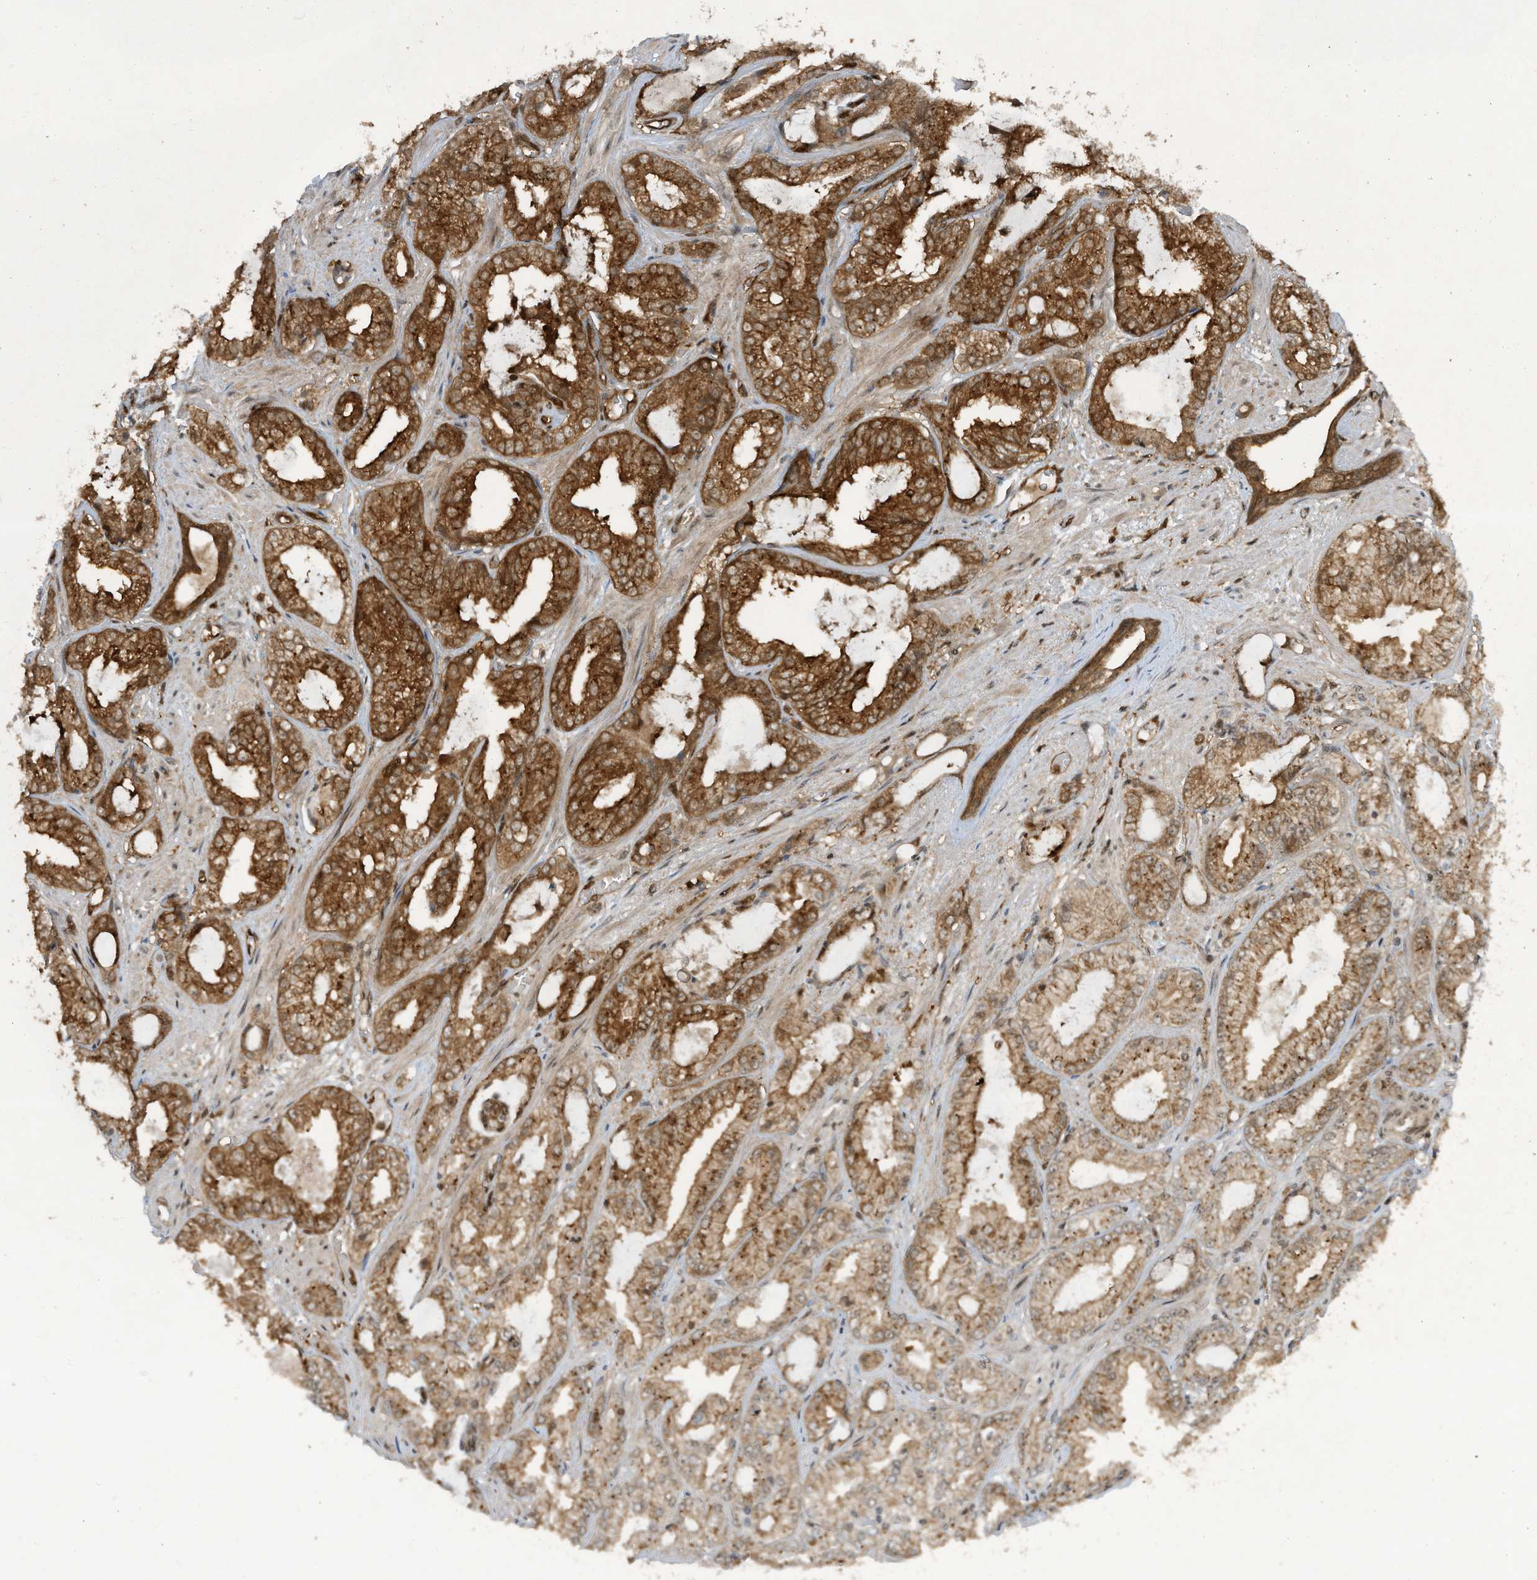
{"staining": {"intensity": "strong", "quantity": ">75%", "location": "cytoplasmic/membranous"}, "tissue": "prostate cancer", "cell_type": "Tumor cells", "image_type": "cancer", "snomed": [{"axis": "morphology", "description": "Adenocarcinoma, High grade"}, {"axis": "topography", "description": "Prostate"}], "caption": "High-grade adenocarcinoma (prostate) stained with DAB (3,3'-diaminobenzidine) immunohistochemistry exhibits high levels of strong cytoplasmic/membranous expression in approximately >75% of tumor cells.", "gene": "CERT1", "patient": {"sex": "male", "age": 71}}